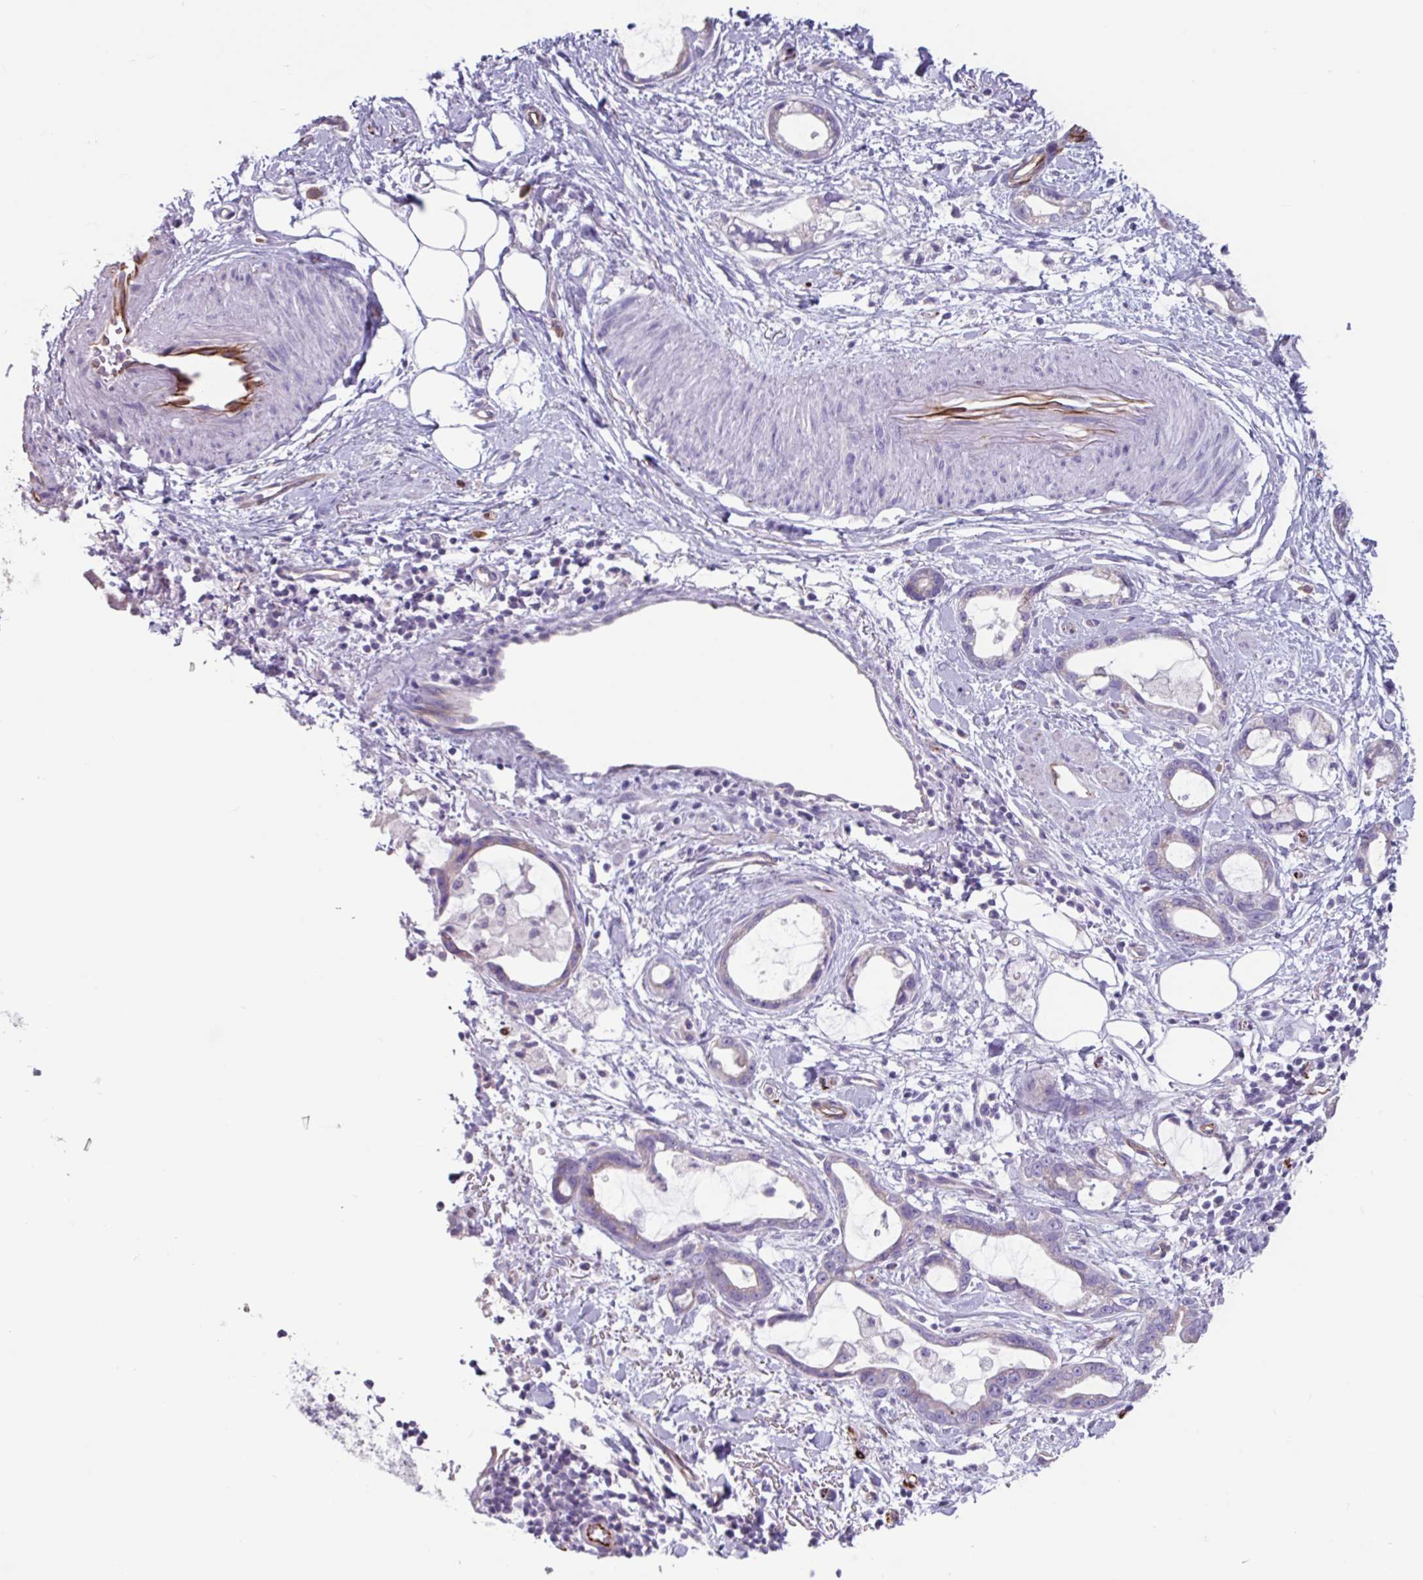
{"staining": {"intensity": "negative", "quantity": "none", "location": "none"}, "tissue": "stomach cancer", "cell_type": "Tumor cells", "image_type": "cancer", "snomed": [{"axis": "morphology", "description": "Adenocarcinoma, NOS"}, {"axis": "topography", "description": "Stomach"}], "caption": "Photomicrograph shows no significant protein positivity in tumor cells of stomach cancer (adenocarcinoma).", "gene": "BTD", "patient": {"sex": "male", "age": 55}}